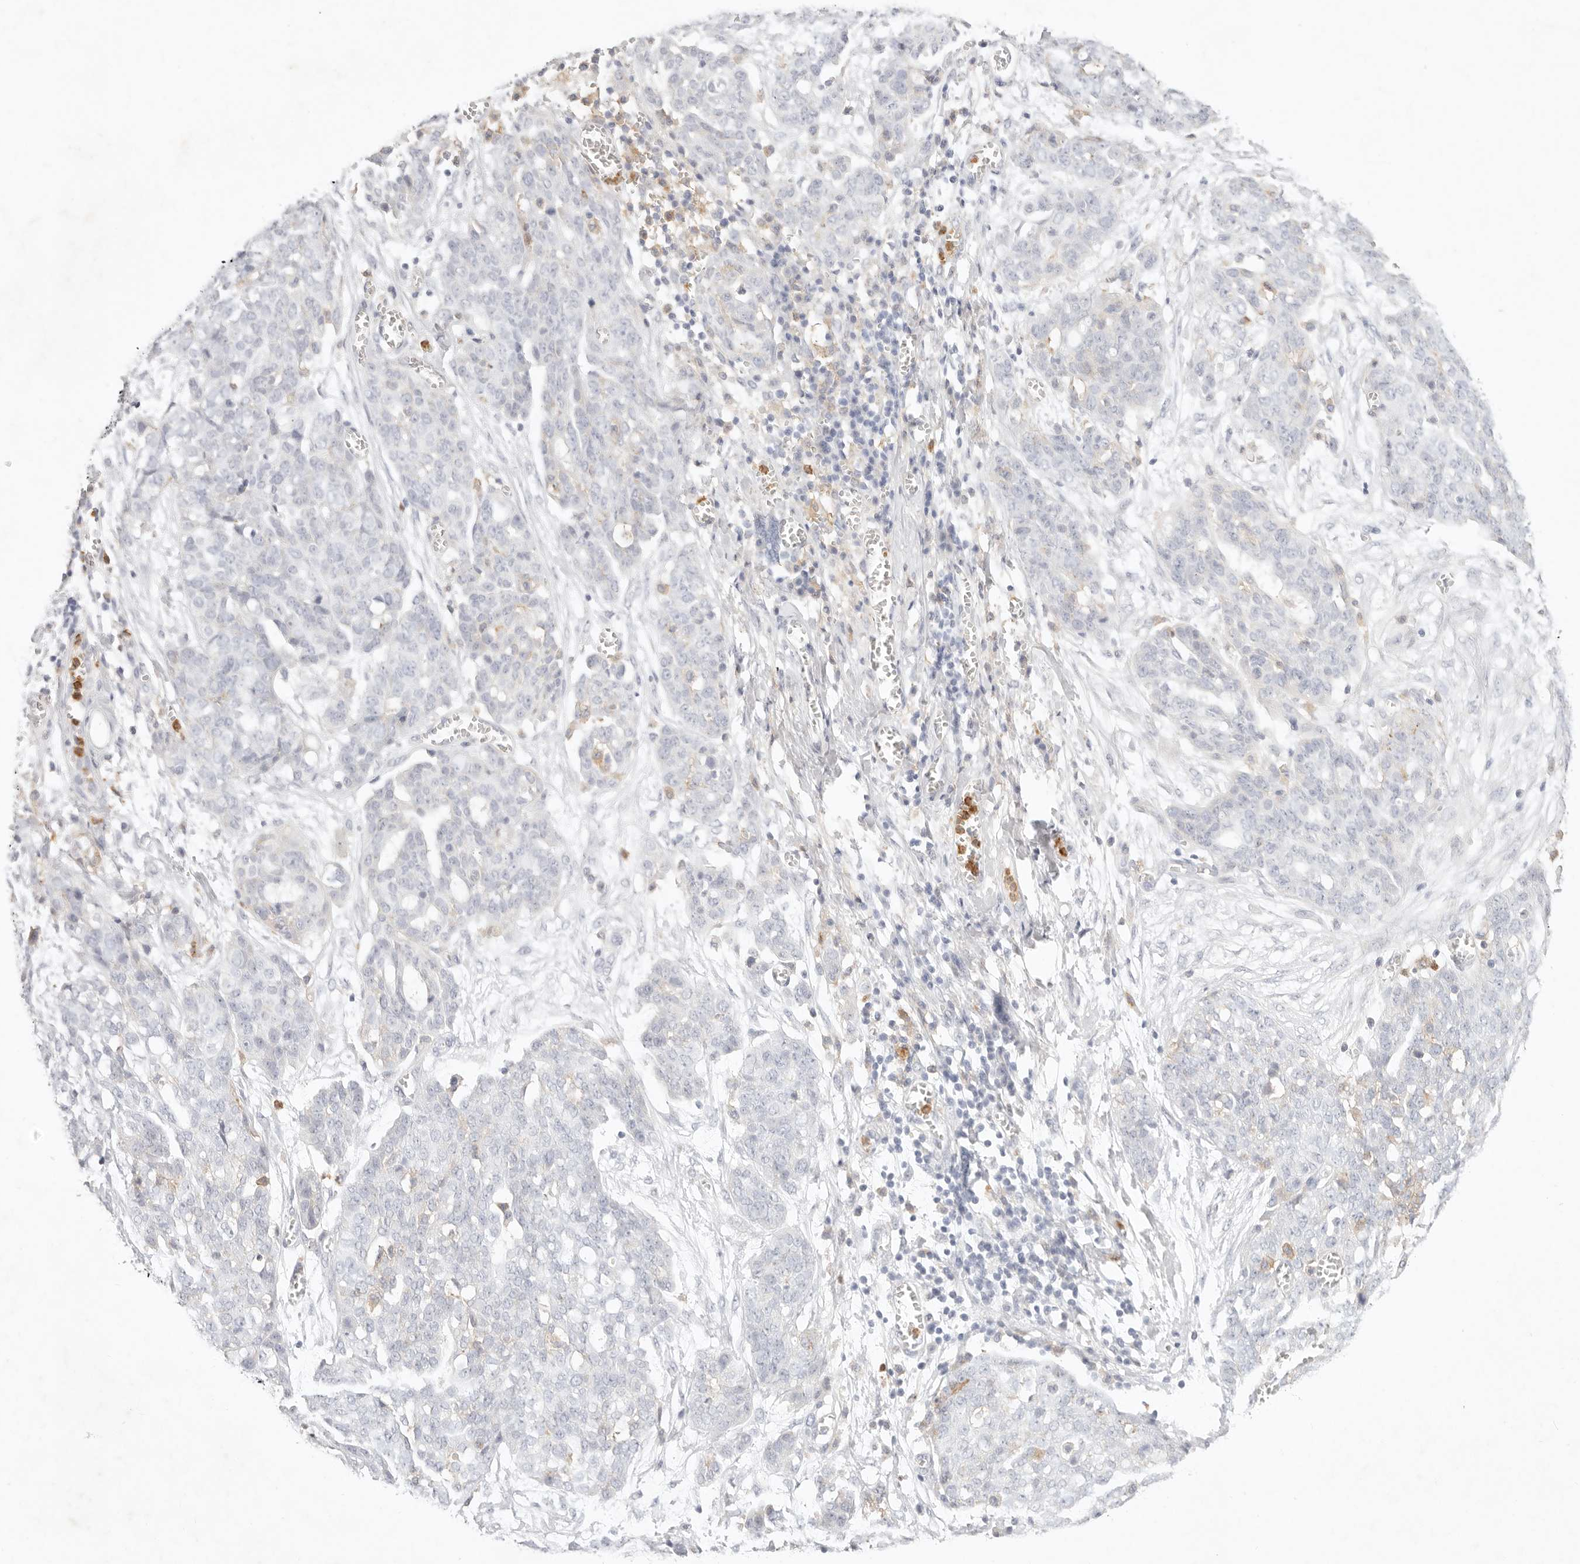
{"staining": {"intensity": "negative", "quantity": "none", "location": "none"}, "tissue": "ovarian cancer", "cell_type": "Tumor cells", "image_type": "cancer", "snomed": [{"axis": "morphology", "description": "Cystadenocarcinoma, serous, NOS"}, {"axis": "topography", "description": "Soft tissue"}, {"axis": "topography", "description": "Ovary"}], "caption": "Tumor cells are negative for brown protein staining in serous cystadenocarcinoma (ovarian). (DAB immunohistochemistry, high magnification).", "gene": "GPR84", "patient": {"sex": "female", "age": 57}}